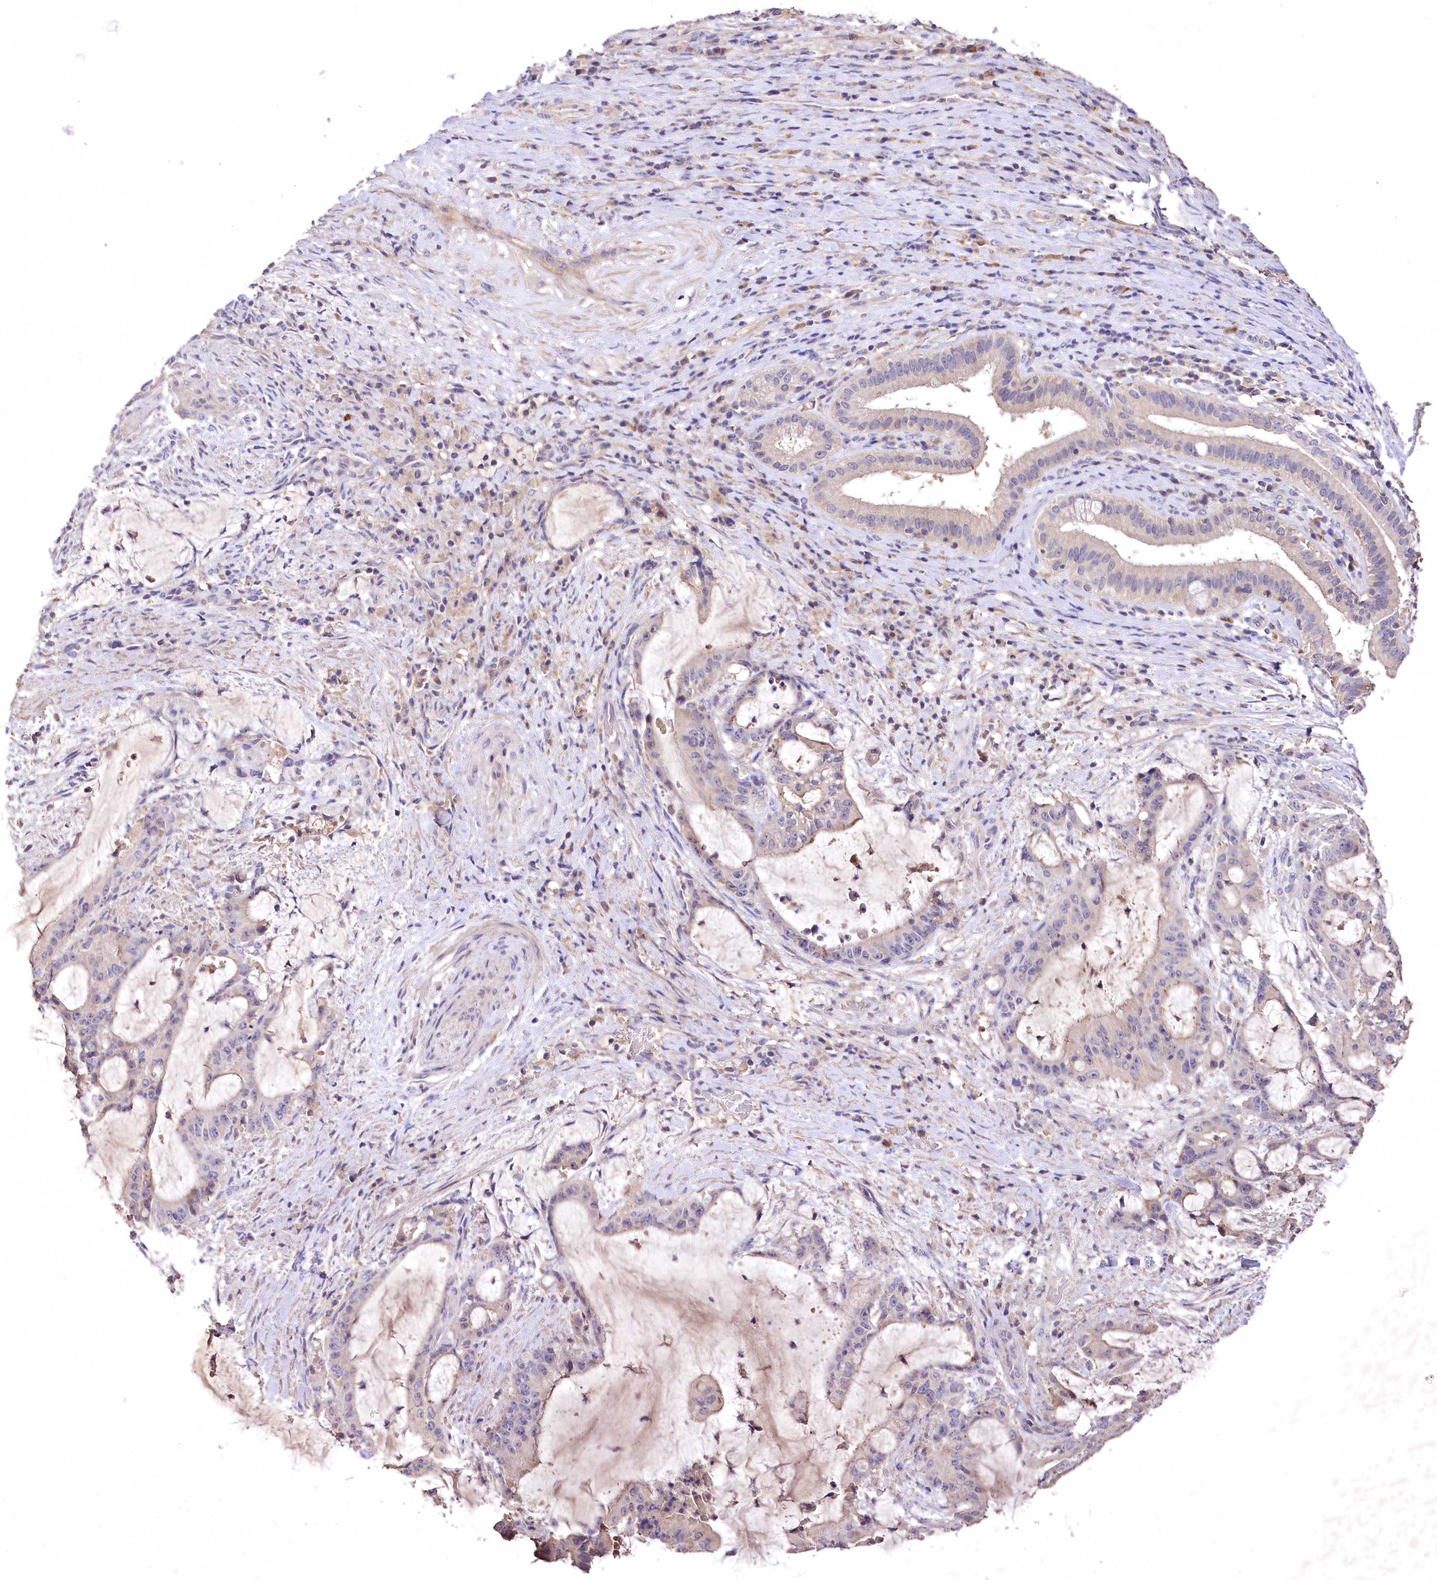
{"staining": {"intensity": "negative", "quantity": "none", "location": "none"}, "tissue": "liver cancer", "cell_type": "Tumor cells", "image_type": "cancer", "snomed": [{"axis": "morphology", "description": "Normal tissue, NOS"}, {"axis": "morphology", "description": "Cholangiocarcinoma"}, {"axis": "topography", "description": "Liver"}, {"axis": "topography", "description": "Peripheral nerve tissue"}], "caption": "The photomicrograph reveals no staining of tumor cells in liver cholangiocarcinoma.", "gene": "PCYOX1L", "patient": {"sex": "female", "age": 73}}